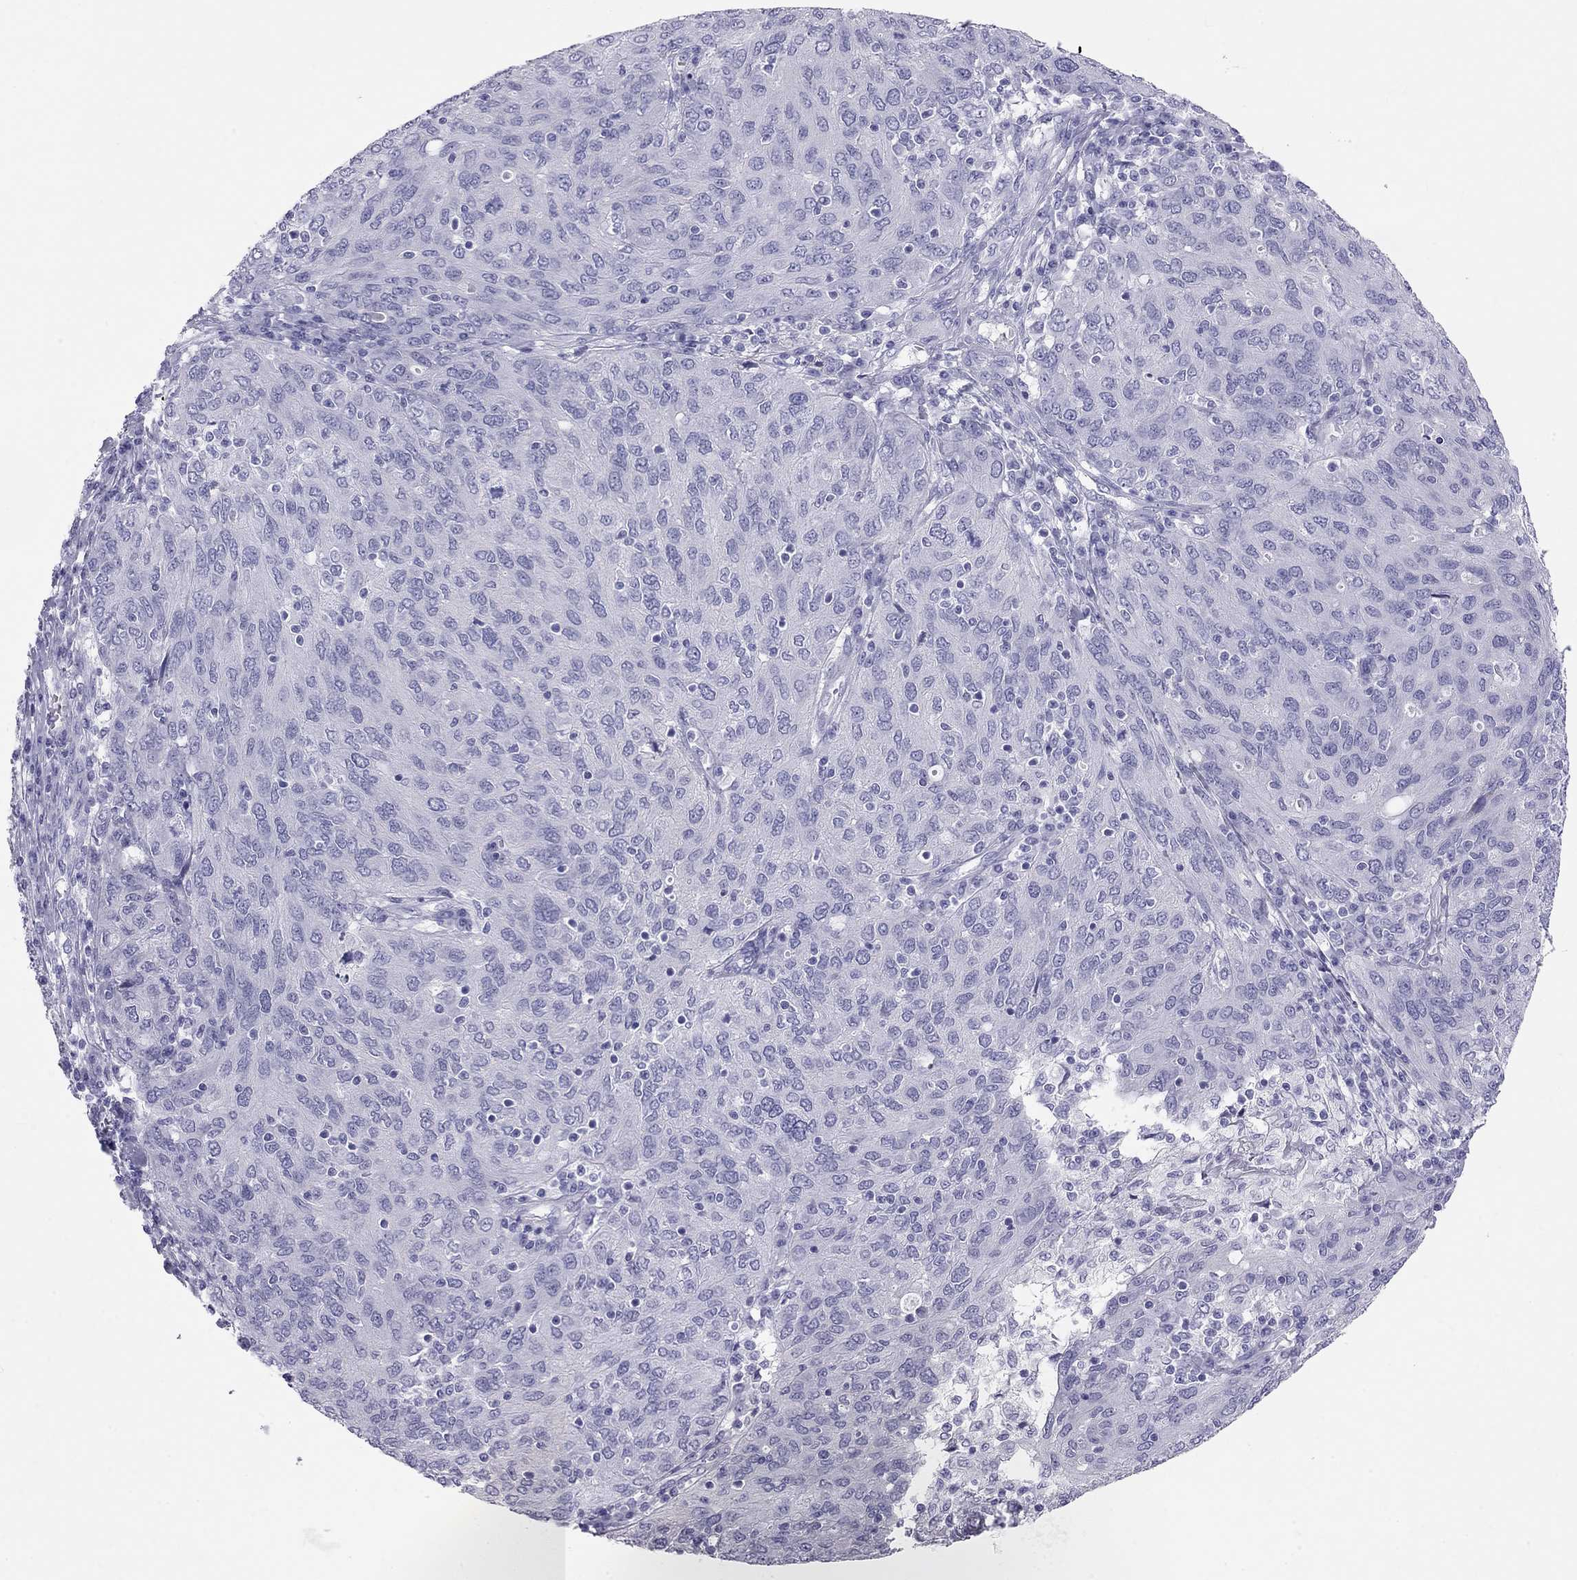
{"staining": {"intensity": "negative", "quantity": "none", "location": "none"}, "tissue": "ovarian cancer", "cell_type": "Tumor cells", "image_type": "cancer", "snomed": [{"axis": "morphology", "description": "Carcinoma, endometroid"}, {"axis": "topography", "description": "Ovary"}], "caption": "High magnification brightfield microscopy of endometroid carcinoma (ovarian) stained with DAB (brown) and counterstained with hematoxylin (blue): tumor cells show no significant positivity. The staining is performed using DAB (3,3'-diaminobenzidine) brown chromogen with nuclei counter-stained in using hematoxylin.", "gene": "TRPM3", "patient": {"sex": "female", "age": 50}}